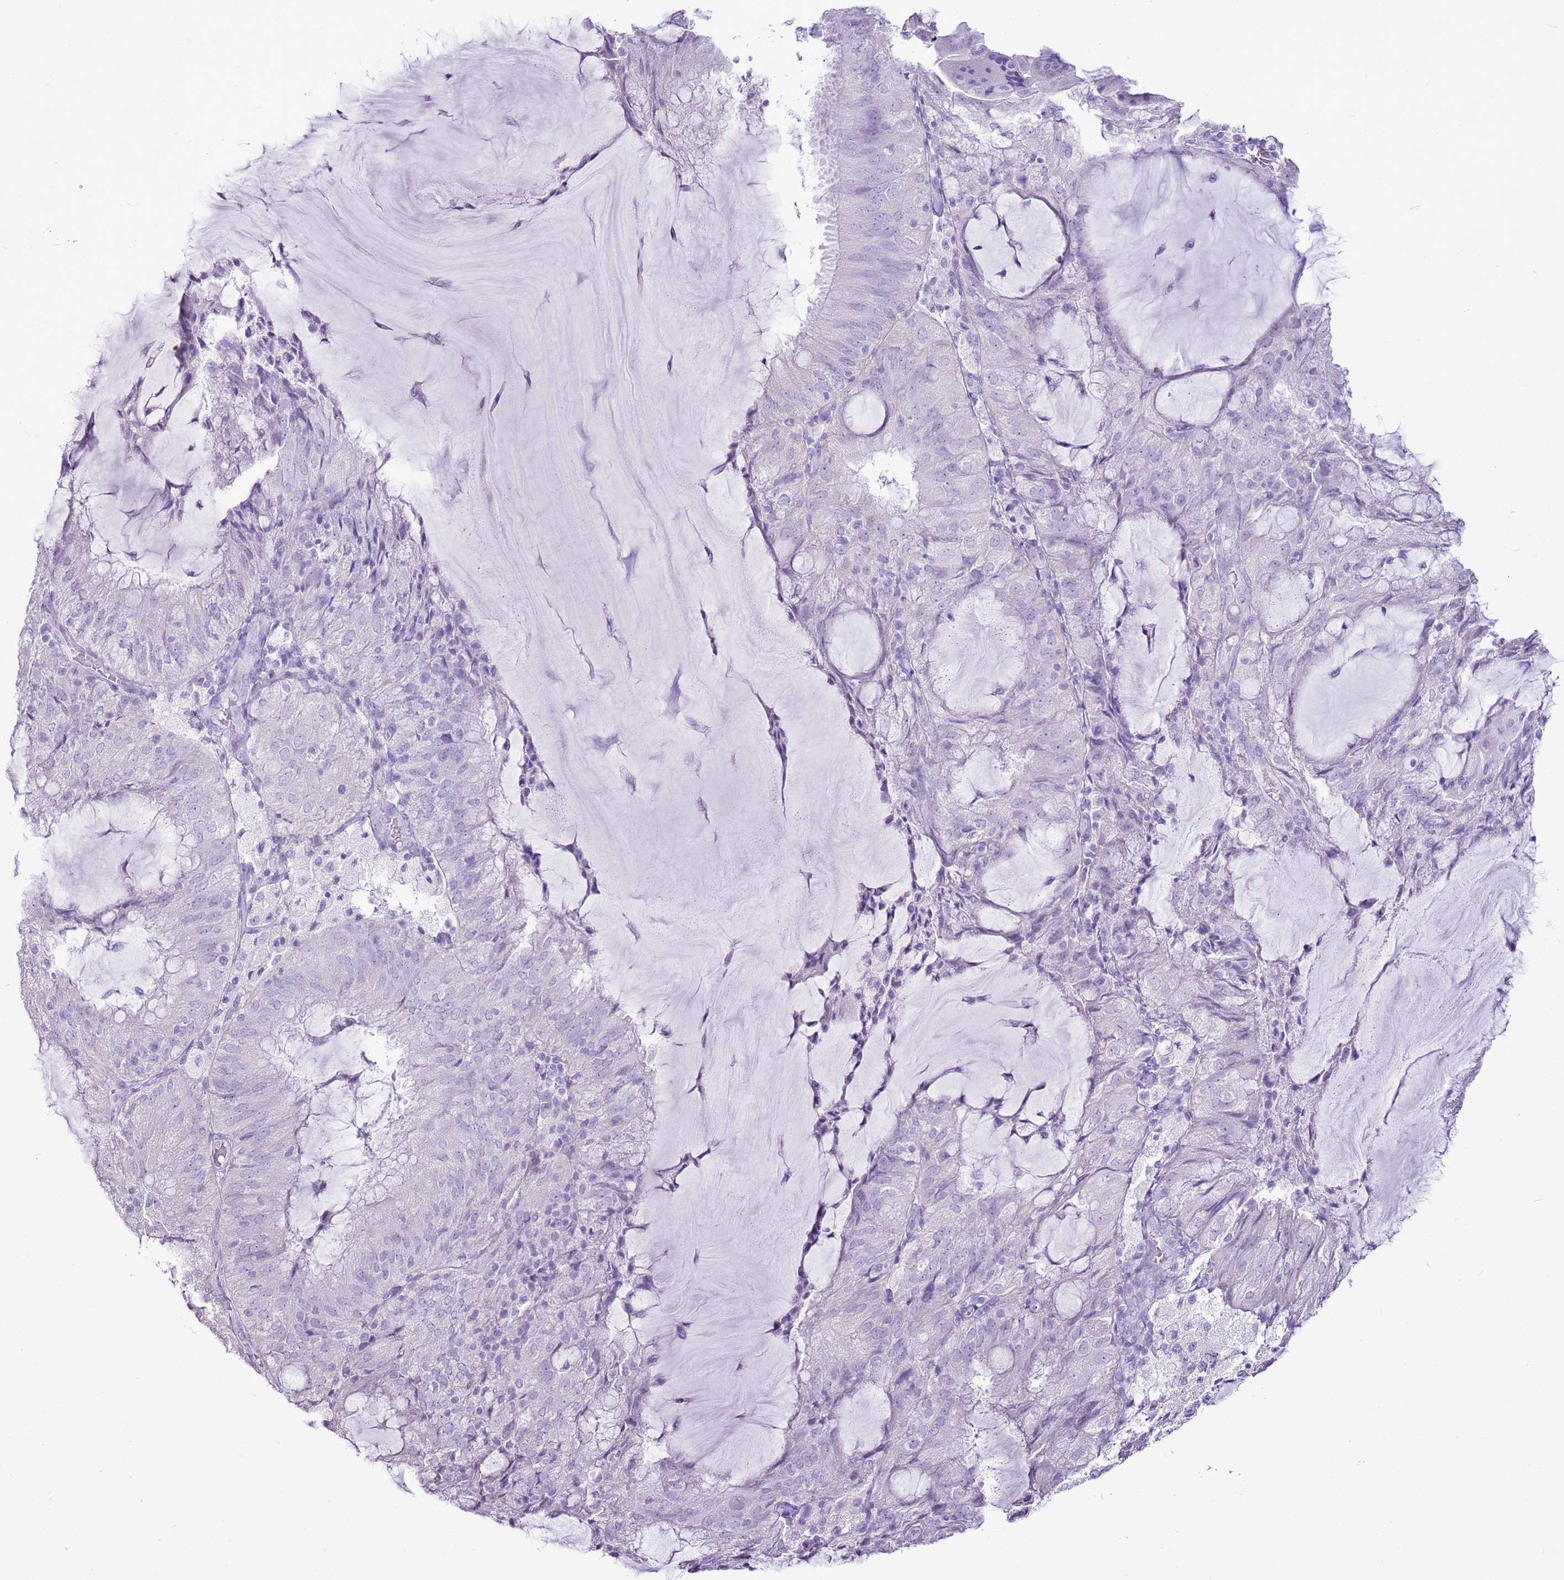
{"staining": {"intensity": "negative", "quantity": "none", "location": "none"}, "tissue": "endometrial cancer", "cell_type": "Tumor cells", "image_type": "cancer", "snomed": [{"axis": "morphology", "description": "Adenocarcinoma, NOS"}, {"axis": "topography", "description": "Endometrium"}], "caption": "Immunohistochemistry (IHC) of endometrial cancer (adenocarcinoma) exhibits no staining in tumor cells. Nuclei are stained in blue.", "gene": "CNFN", "patient": {"sex": "female", "age": 81}}